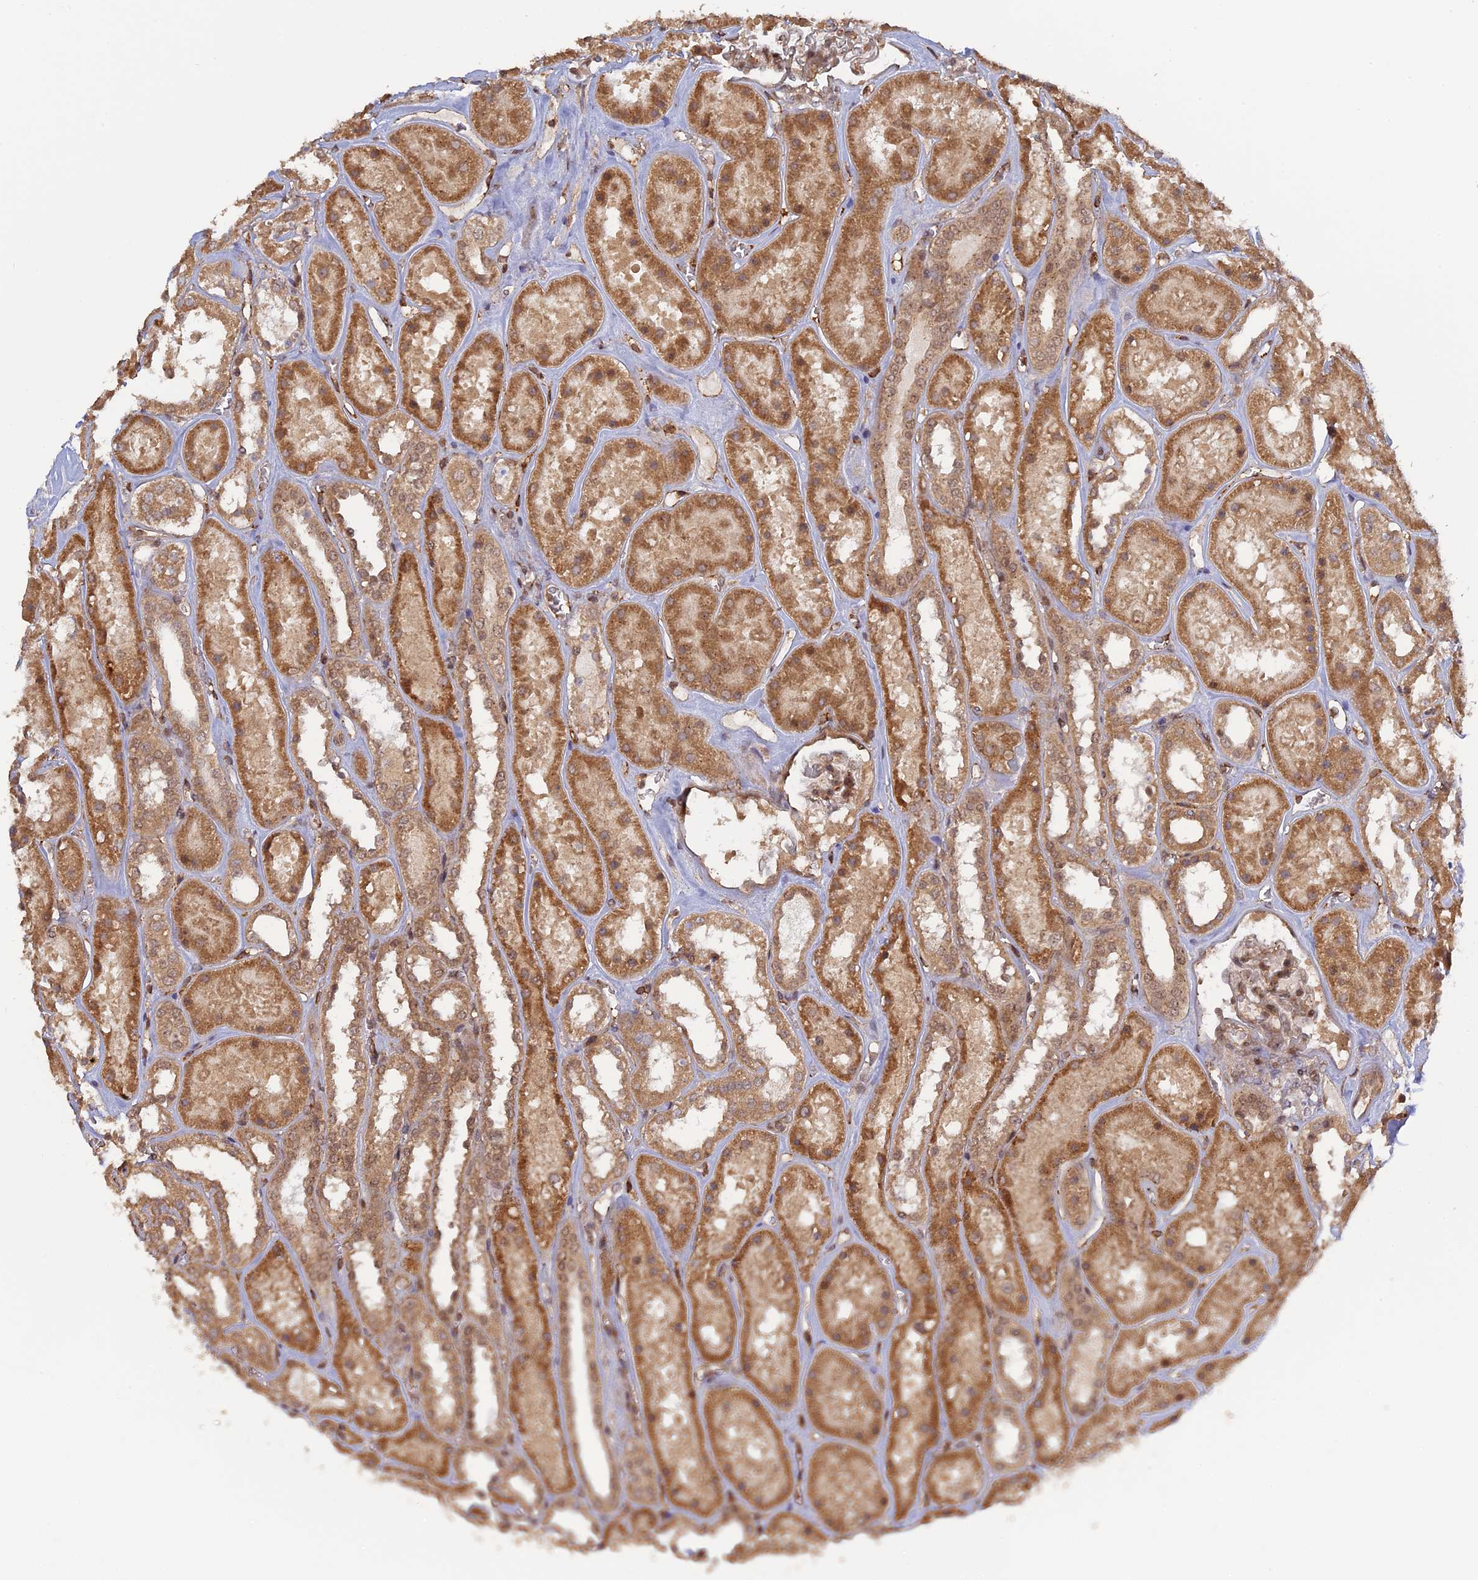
{"staining": {"intensity": "moderate", "quantity": ">75%", "location": "cytoplasmic/membranous,nuclear"}, "tissue": "kidney", "cell_type": "Cells in glomeruli", "image_type": "normal", "snomed": [{"axis": "morphology", "description": "Normal tissue, NOS"}, {"axis": "topography", "description": "Kidney"}], "caption": "Moderate cytoplasmic/membranous,nuclear protein staining is seen in about >75% of cells in glomeruli in kidney.", "gene": "PKIG", "patient": {"sex": "female", "age": 41}}